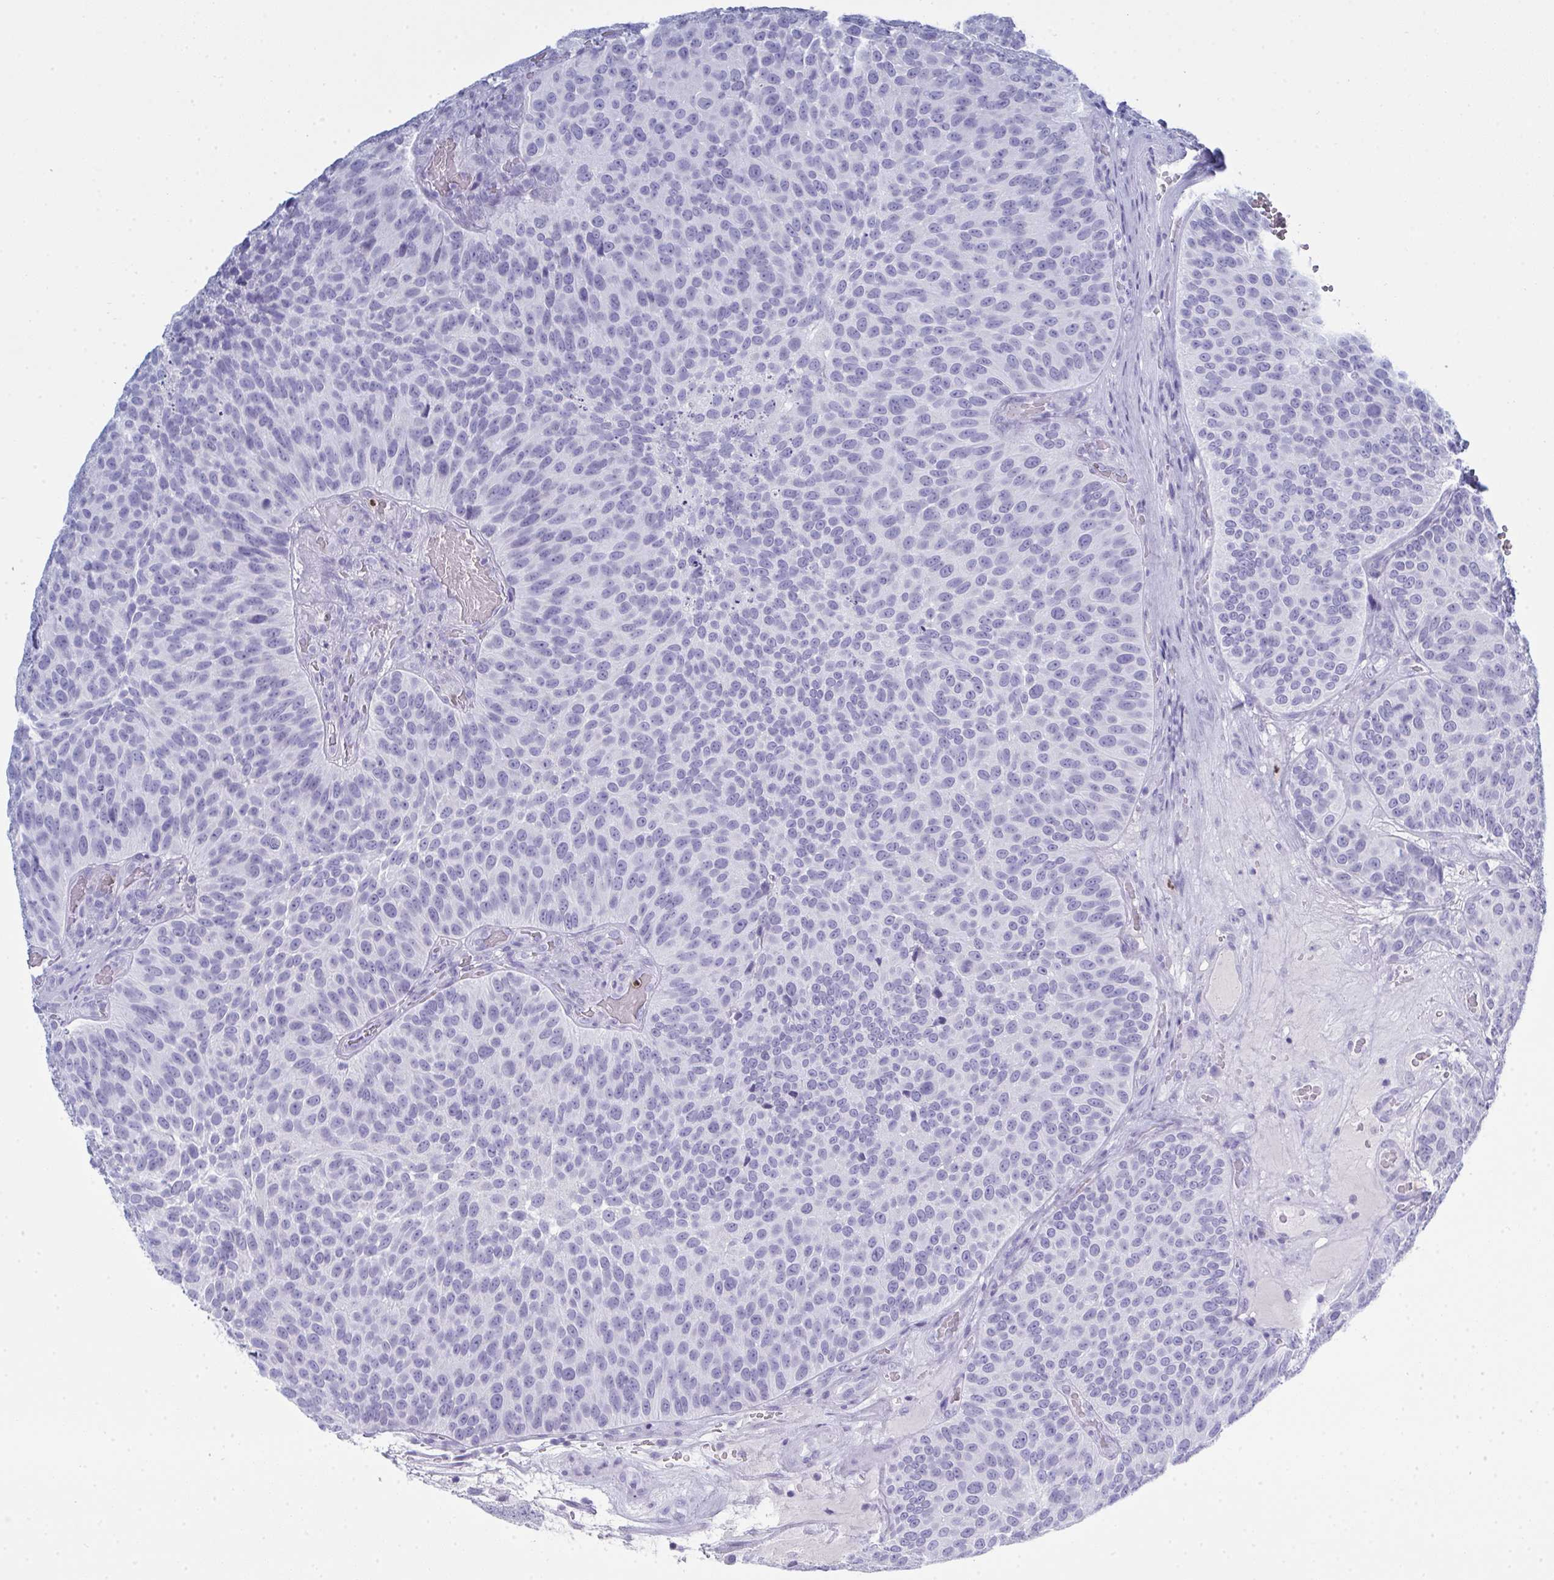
{"staining": {"intensity": "negative", "quantity": "none", "location": "none"}, "tissue": "urothelial cancer", "cell_type": "Tumor cells", "image_type": "cancer", "snomed": [{"axis": "morphology", "description": "Urothelial carcinoma, Low grade"}, {"axis": "topography", "description": "Urinary bladder"}], "caption": "DAB immunohistochemical staining of human urothelial cancer exhibits no significant positivity in tumor cells. (Brightfield microscopy of DAB (3,3'-diaminobenzidine) immunohistochemistry (IHC) at high magnification).", "gene": "SERPINB10", "patient": {"sex": "male", "age": 76}}